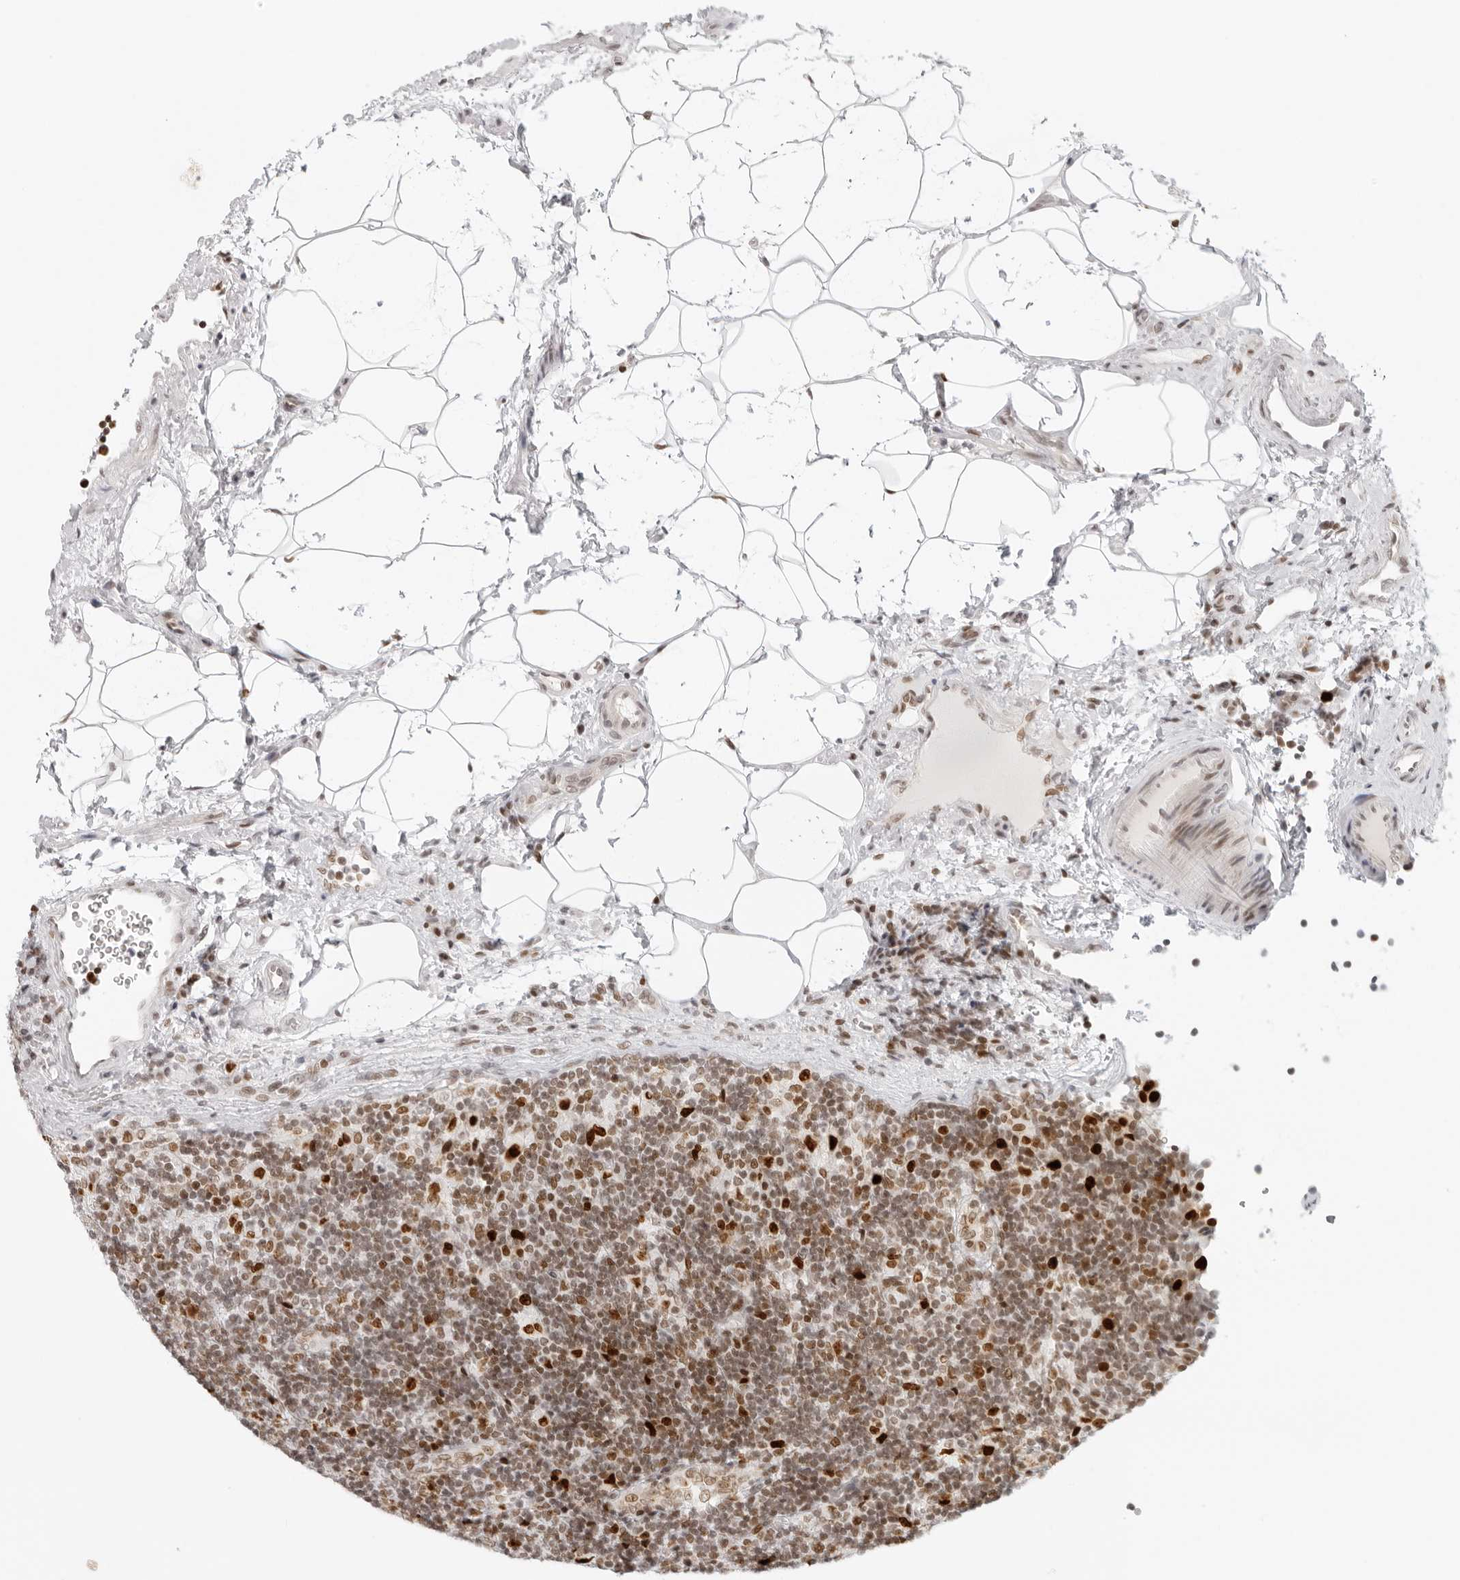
{"staining": {"intensity": "moderate", "quantity": ">75%", "location": "nuclear"}, "tissue": "lymph node", "cell_type": "Germinal center cells", "image_type": "normal", "snomed": [{"axis": "morphology", "description": "Normal tissue, NOS"}, {"axis": "topography", "description": "Lymph node"}], "caption": "This micrograph shows immunohistochemistry (IHC) staining of benign lymph node, with medium moderate nuclear positivity in about >75% of germinal center cells.", "gene": "RCC1", "patient": {"sex": "female", "age": 22}}